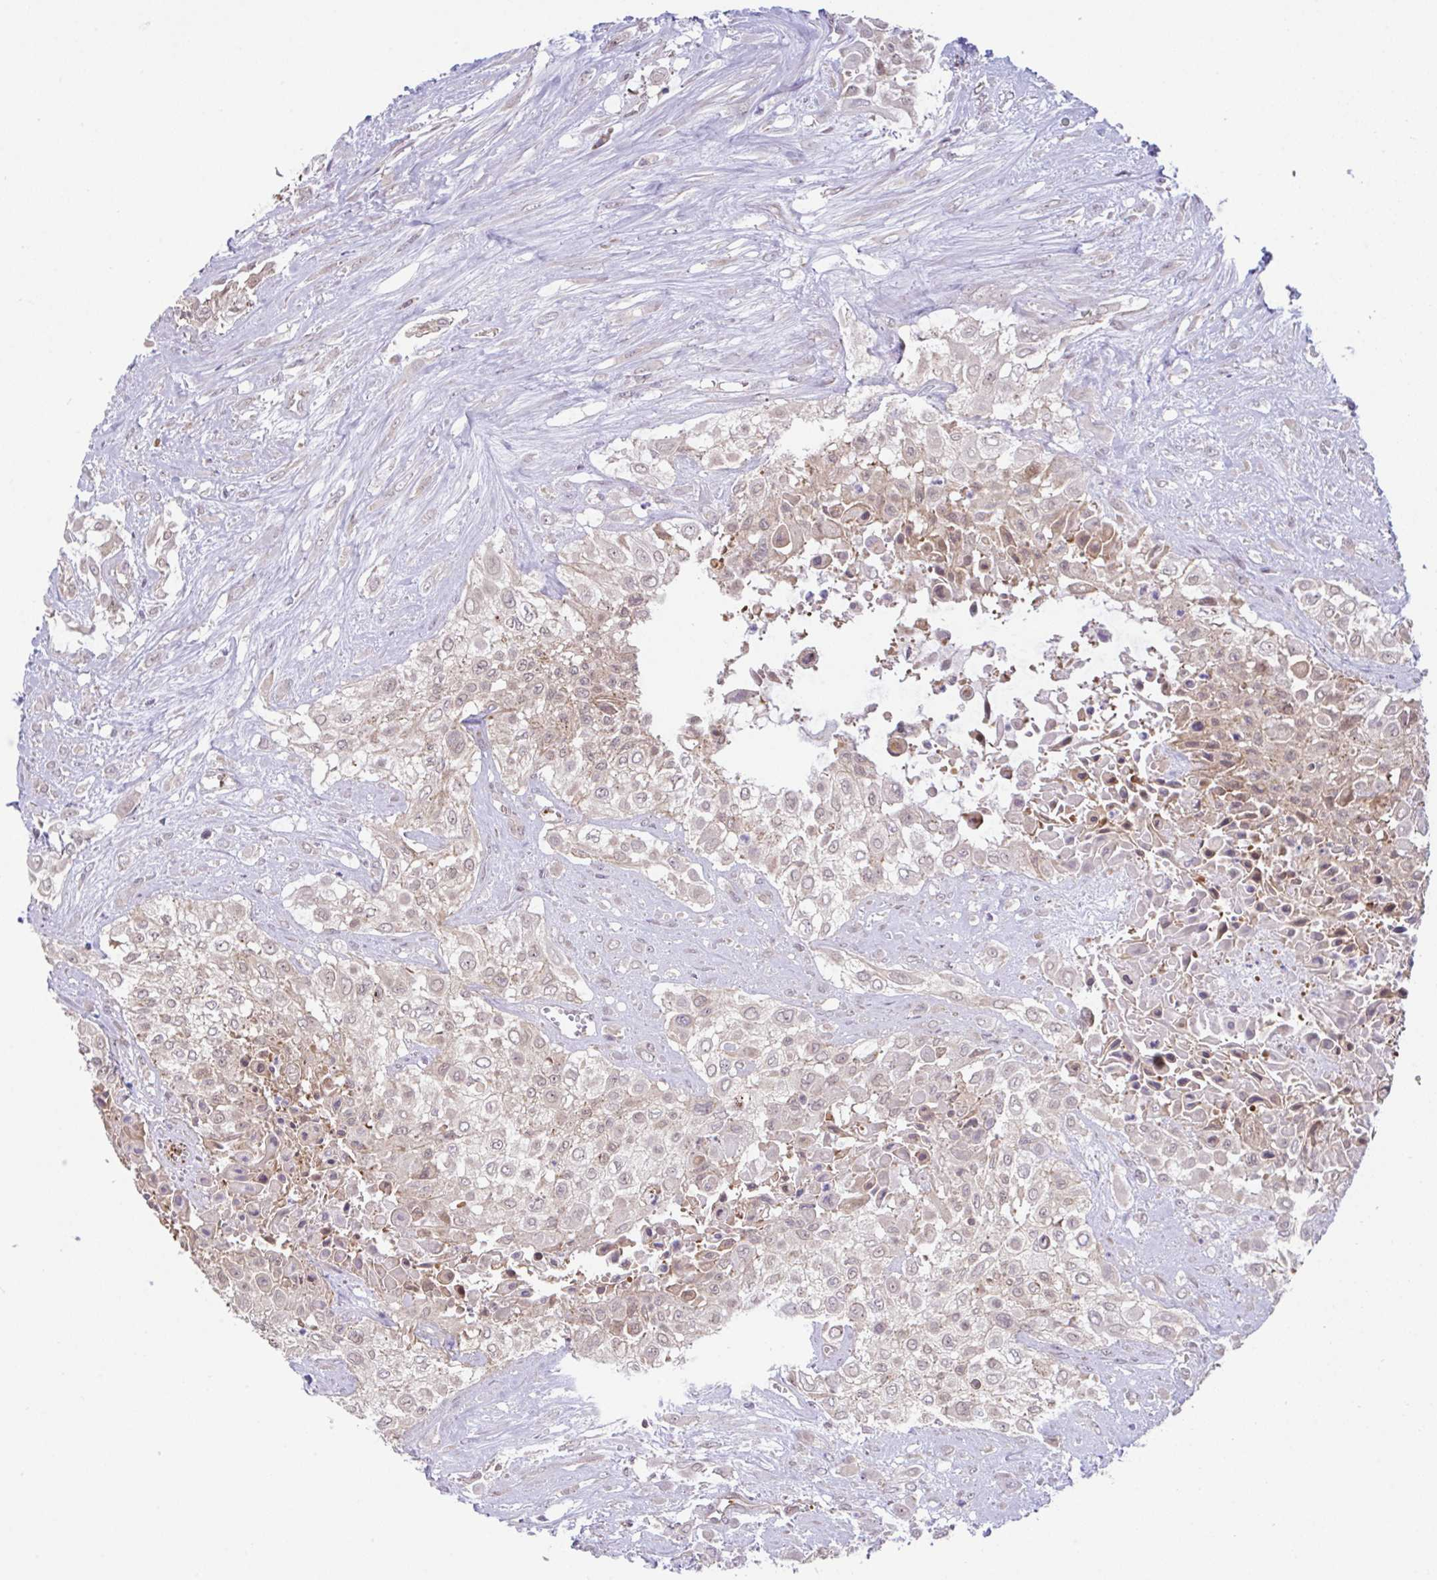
{"staining": {"intensity": "weak", "quantity": "<25%", "location": "cytoplasmic/membranous"}, "tissue": "urothelial cancer", "cell_type": "Tumor cells", "image_type": "cancer", "snomed": [{"axis": "morphology", "description": "Urothelial carcinoma, High grade"}, {"axis": "topography", "description": "Urinary bladder"}], "caption": "IHC micrograph of urothelial cancer stained for a protein (brown), which exhibits no positivity in tumor cells.", "gene": "DLEU7", "patient": {"sex": "male", "age": 57}}